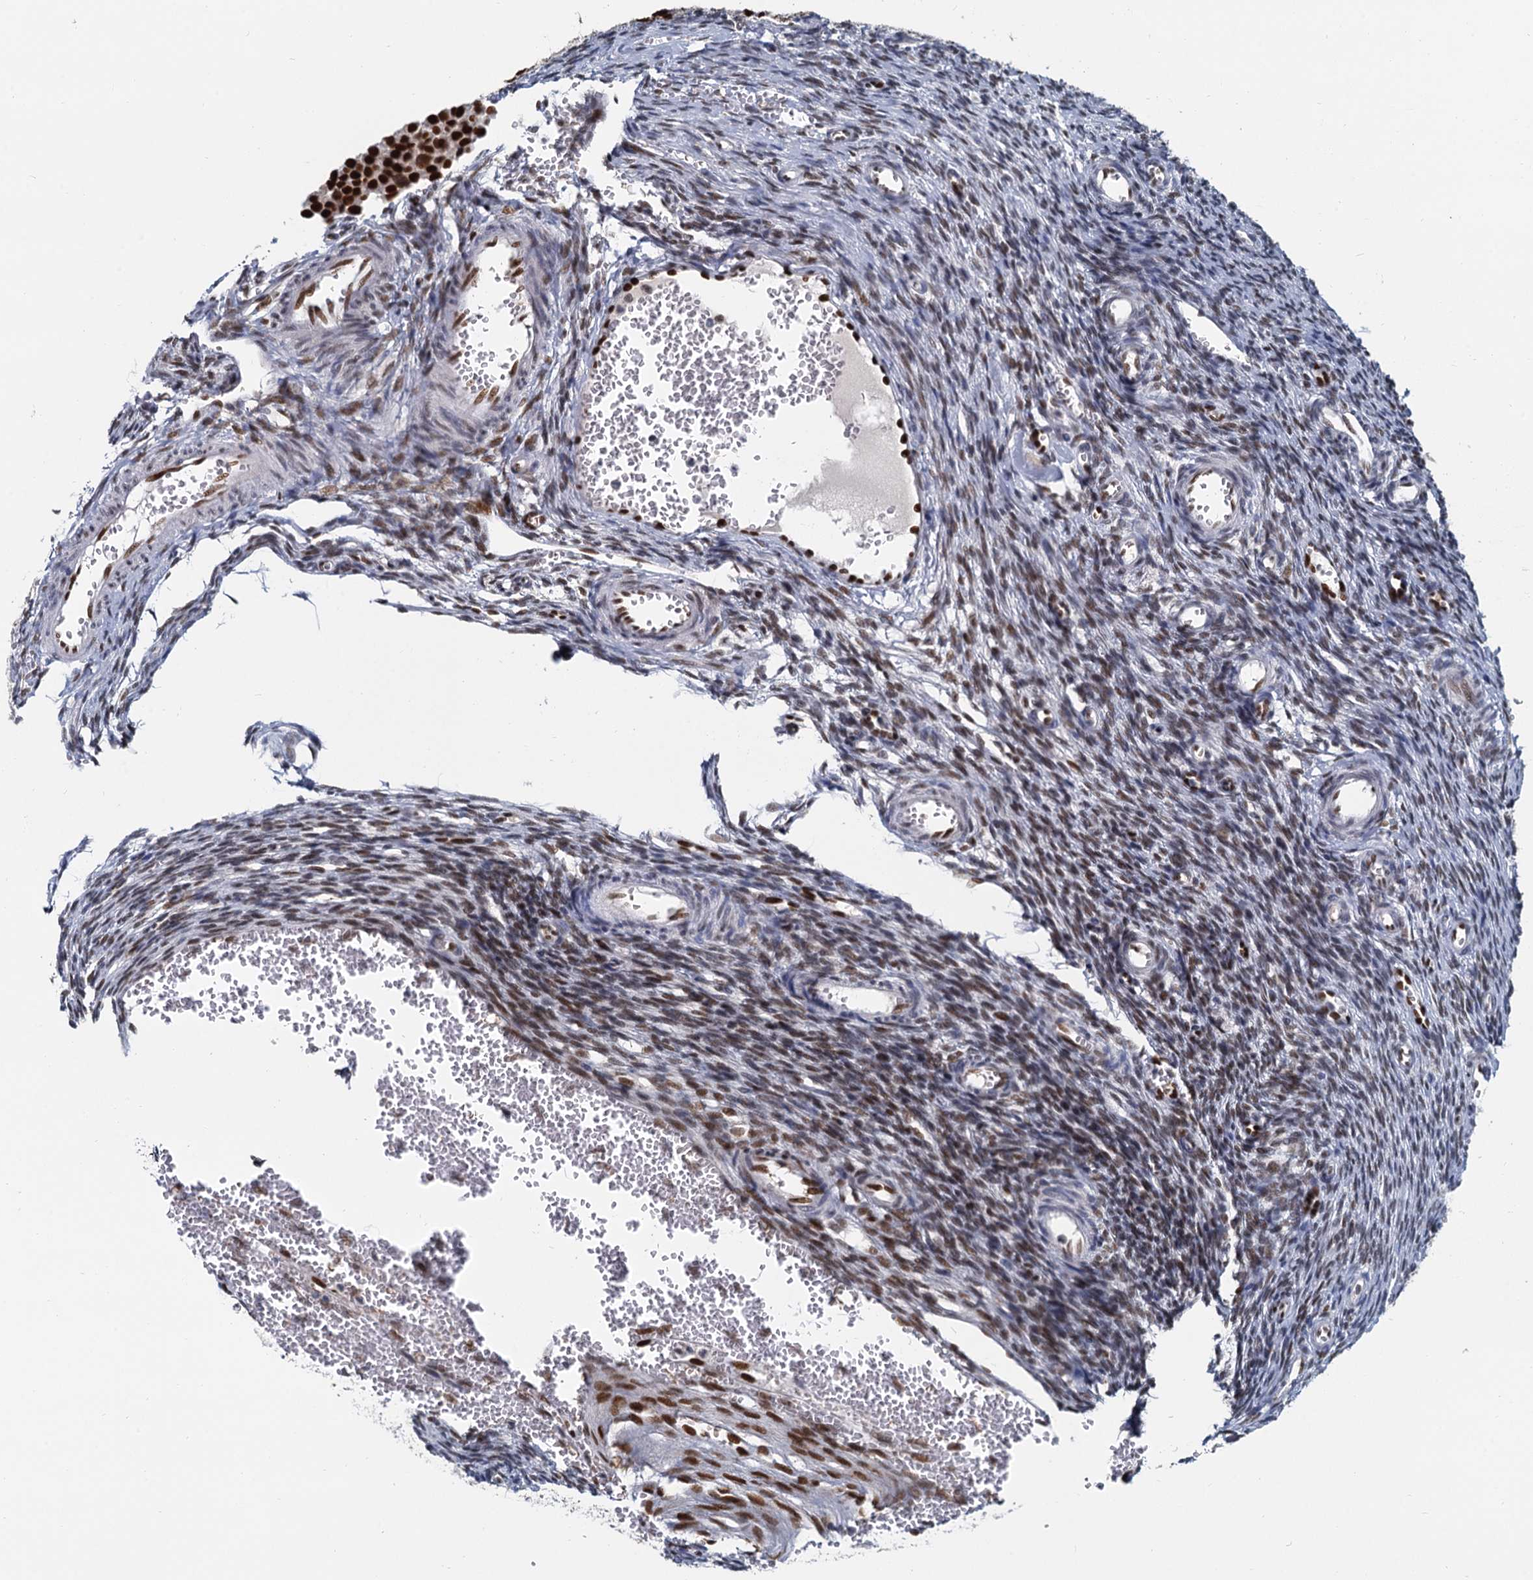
{"staining": {"intensity": "moderate", "quantity": ">75%", "location": "nuclear"}, "tissue": "ovary", "cell_type": "Ovarian stroma cells", "image_type": "normal", "snomed": [{"axis": "morphology", "description": "Normal tissue, NOS"}, {"axis": "topography", "description": "Ovary"}], "caption": "Protein staining of benign ovary shows moderate nuclear staining in about >75% of ovarian stroma cells.", "gene": "RPRD1A", "patient": {"sex": "female", "age": 39}}